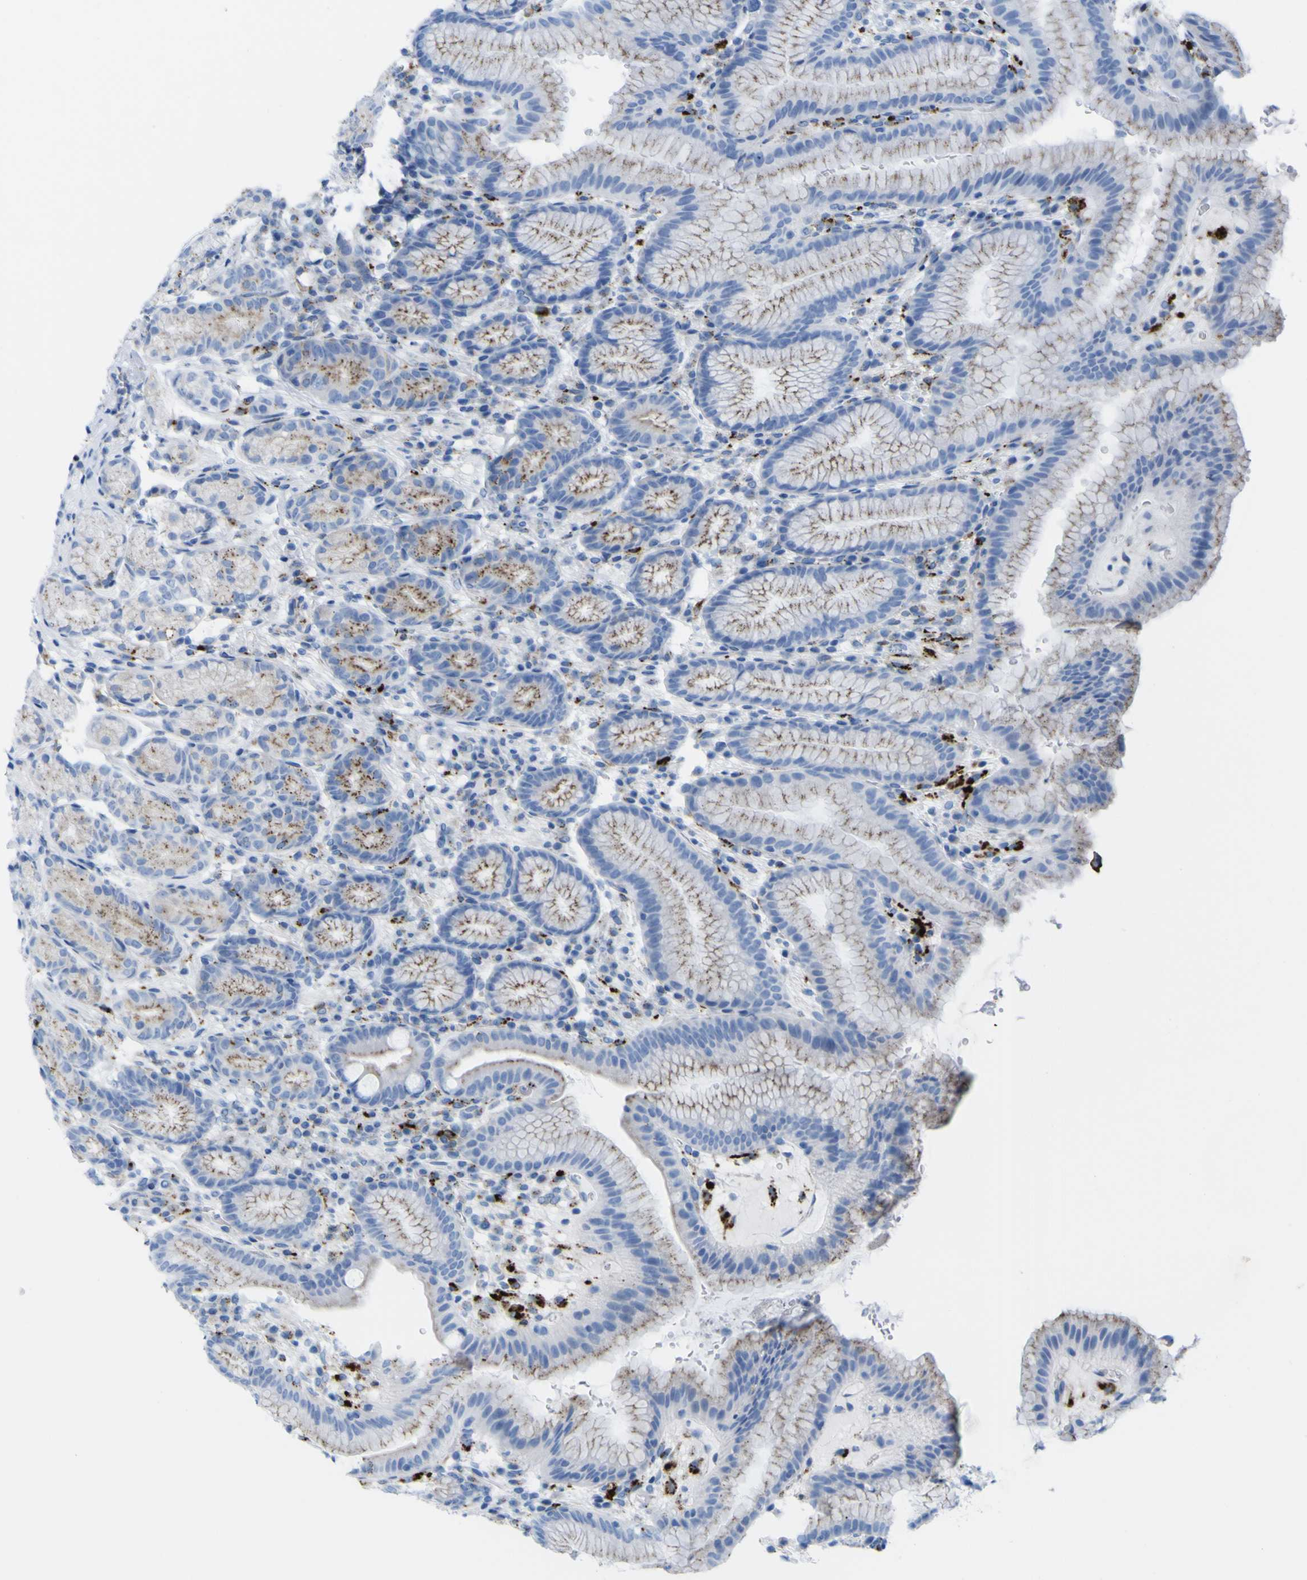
{"staining": {"intensity": "moderate", "quantity": "25%-75%", "location": "cytoplasmic/membranous"}, "tissue": "stomach", "cell_type": "Glandular cells", "image_type": "normal", "snomed": [{"axis": "morphology", "description": "Normal tissue, NOS"}, {"axis": "topography", "description": "Stomach, lower"}], "caption": "Protein staining of normal stomach demonstrates moderate cytoplasmic/membranous staining in about 25%-75% of glandular cells. (DAB (3,3'-diaminobenzidine) = brown stain, brightfield microscopy at high magnification).", "gene": "PLD3", "patient": {"sex": "male", "age": 52}}